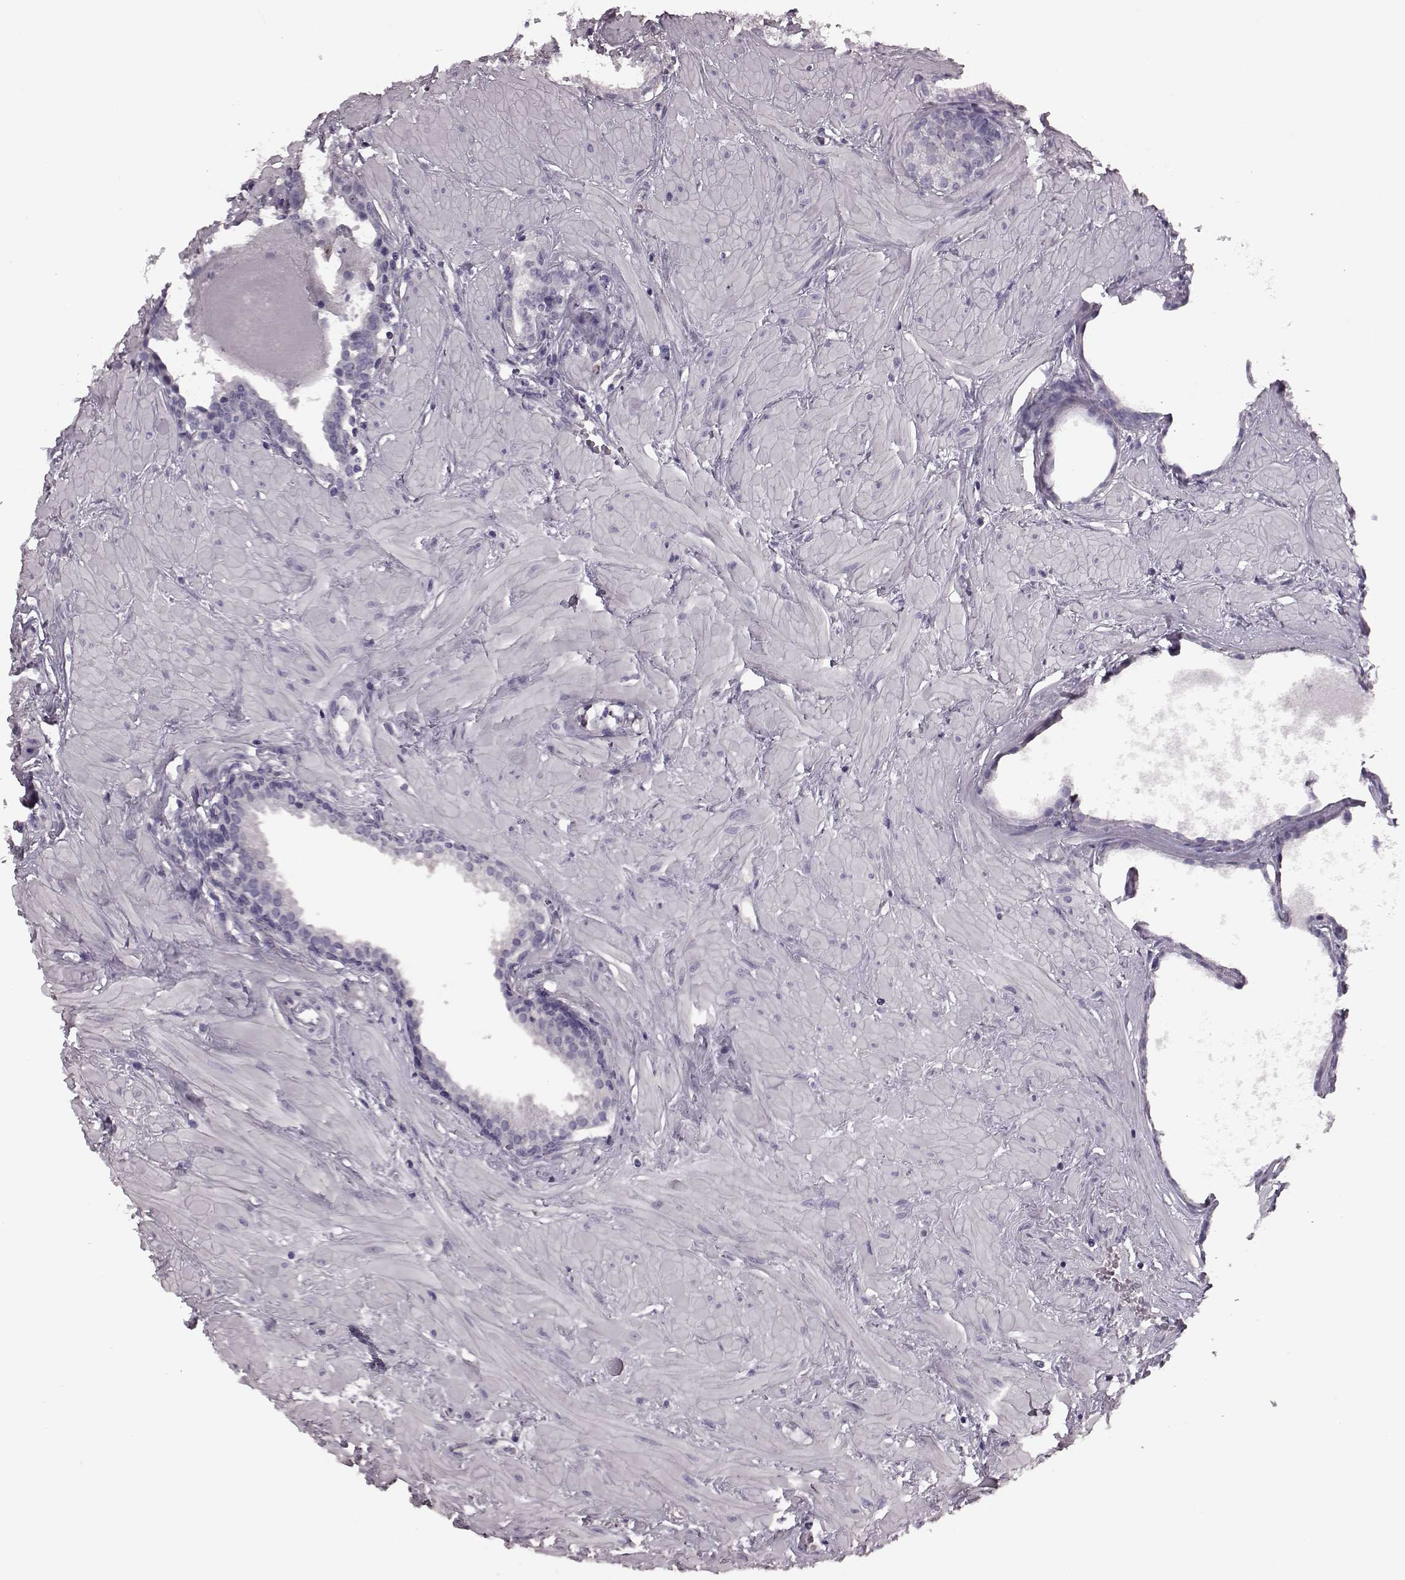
{"staining": {"intensity": "negative", "quantity": "none", "location": "none"}, "tissue": "prostate", "cell_type": "Glandular cells", "image_type": "normal", "snomed": [{"axis": "morphology", "description": "Normal tissue, NOS"}, {"axis": "topography", "description": "Prostate"}], "caption": "DAB (3,3'-diaminobenzidine) immunohistochemical staining of normal prostate displays no significant staining in glandular cells. (Stains: DAB (3,3'-diaminobenzidine) immunohistochemistry with hematoxylin counter stain, Microscopy: brightfield microscopy at high magnification).", "gene": "SNTG1", "patient": {"sex": "male", "age": 48}}